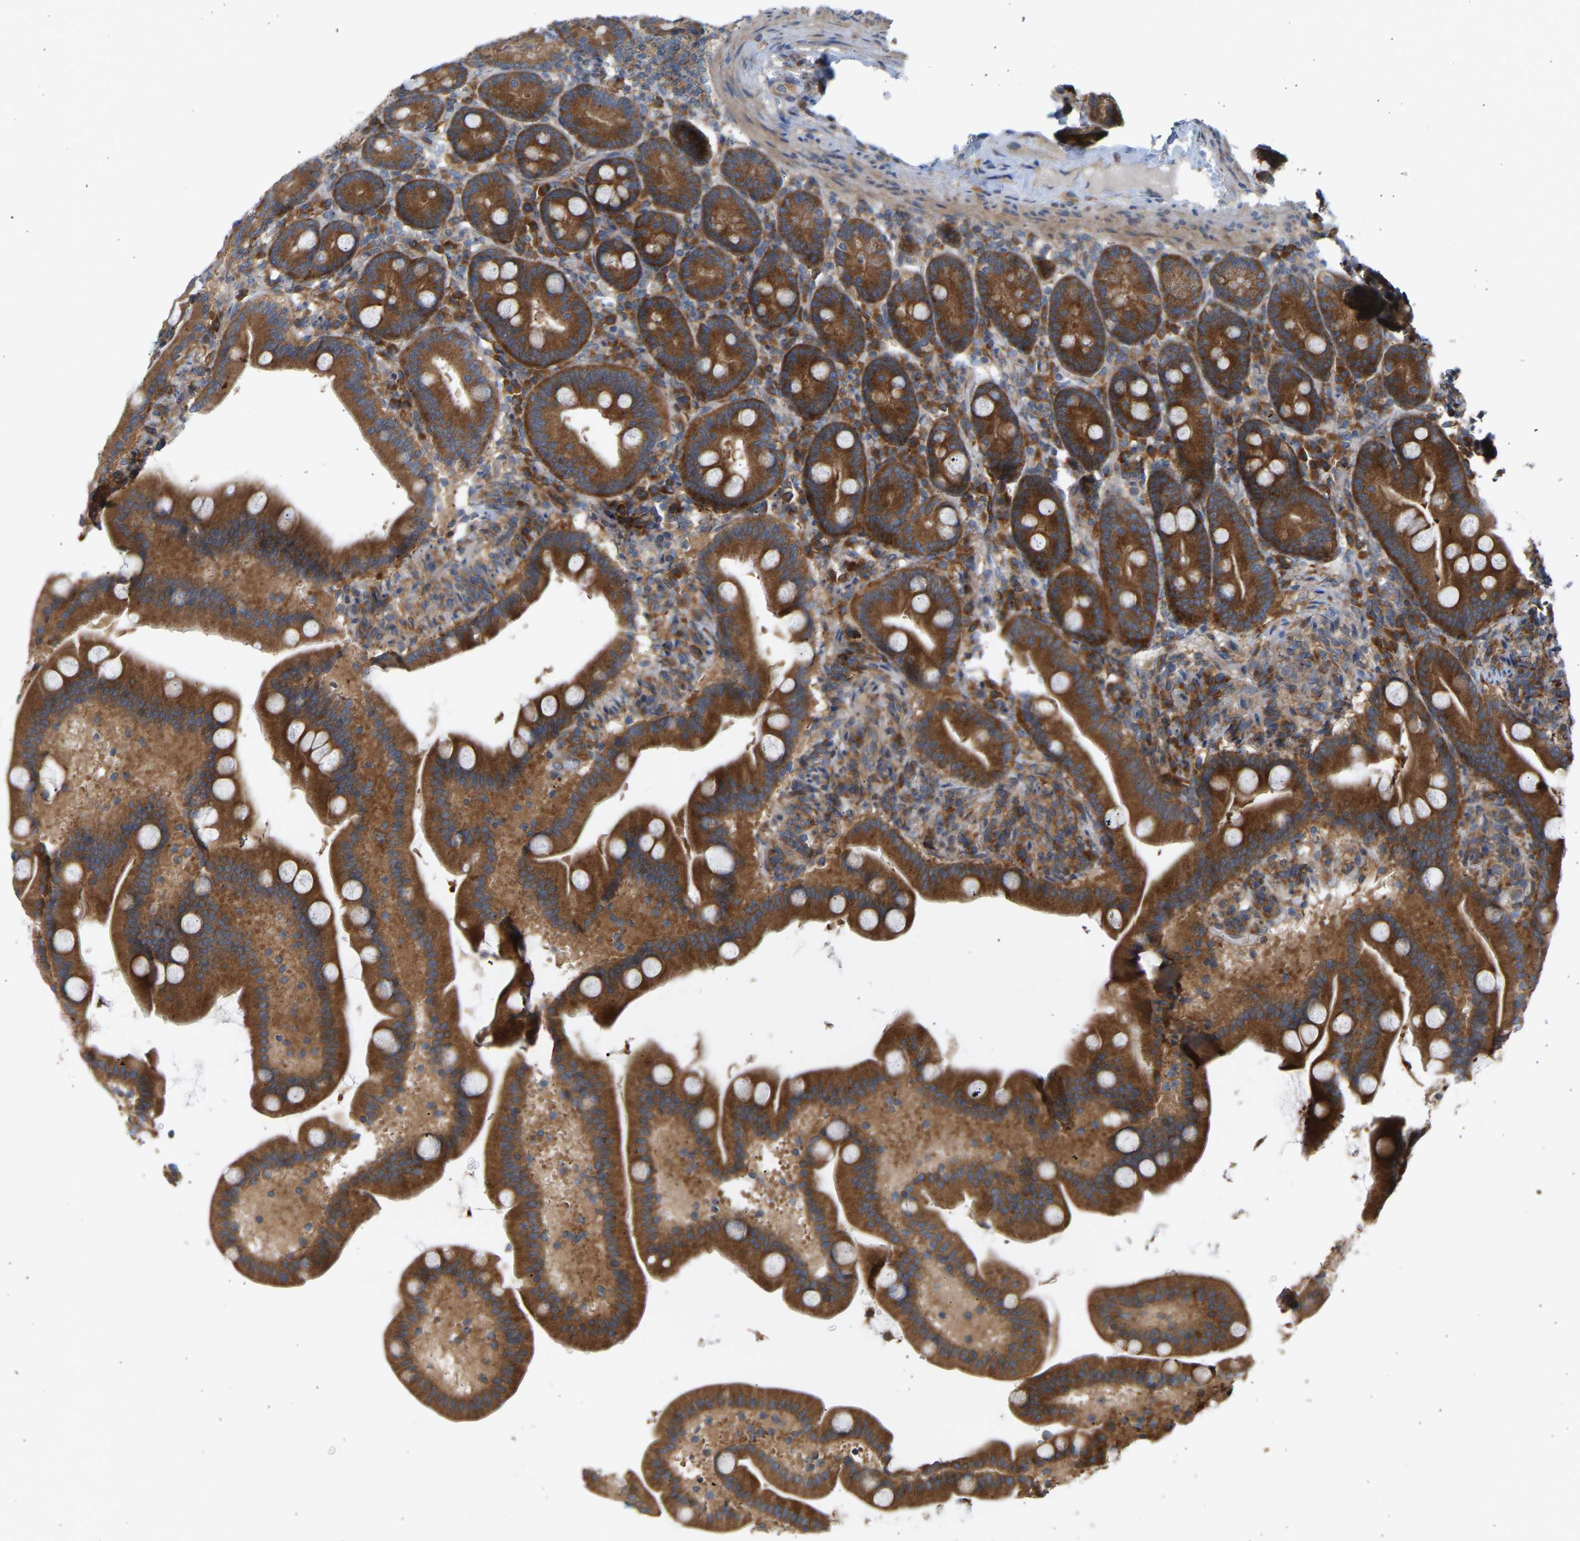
{"staining": {"intensity": "strong", "quantity": ">75%", "location": "cytoplasmic/membranous"}, "tissue": "duodenum", "cell_type": "Glandular cells", "image_type": "normal", "snomed": [{"axis": "morphology", "description": "Normal tissue, NOS"}, {"axis": "topography", "description": "Duodenum"}], "caption": "Immunohistochemistry (IHC) staining of normal duodenum, which demonstrates high levels of strong cytoplasmic/membranous staining in about >75% of glandular cells indicating strong cytoplasmic/membranous protein staining. The staining was performed using DAB (brown) for protein detection and nuclei were counterstained in hematoxylin (blue).", "gene": "GCN1", "patient": {"sex": "male", "age": 54}}